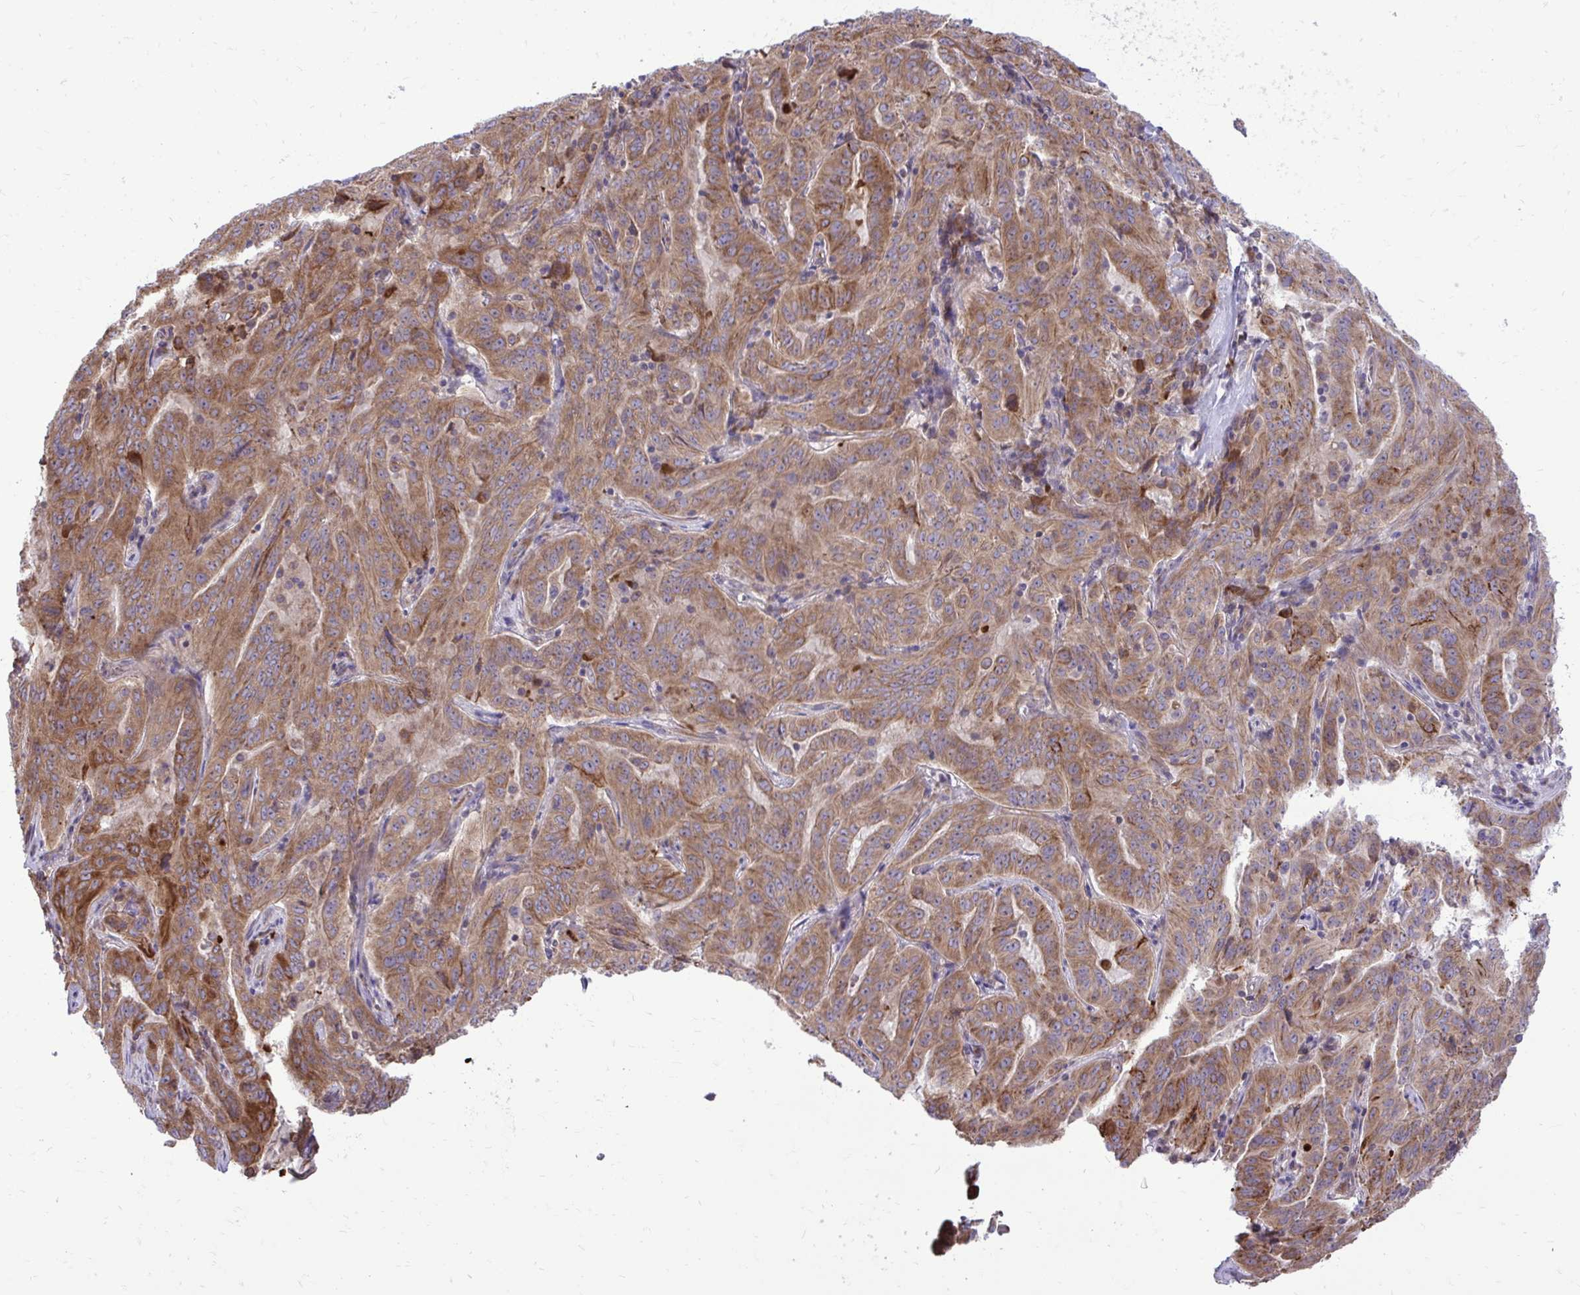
{"staining": {"intensity": "moderate", "quantity": ">75%", "location": "cytoplasmic/membranous"}, "tissue": "pancreatic cancer", "cell_type": "Tumor cells", "image_type": "cancer", "snomed": [{"axis": "morphology", "description": "Adenocarcinoma, NOS"}, {"axis": "topography", "description": "Pancreas"}], "caption": "Protein staining of adenocarcinoma (pancreatic) tissue shows moderate cytoplasmic/membranous positivity in approximately >75% of tumor cells.", "gene": "METTL9", "patient": {"sex": "male", "age": 63}}